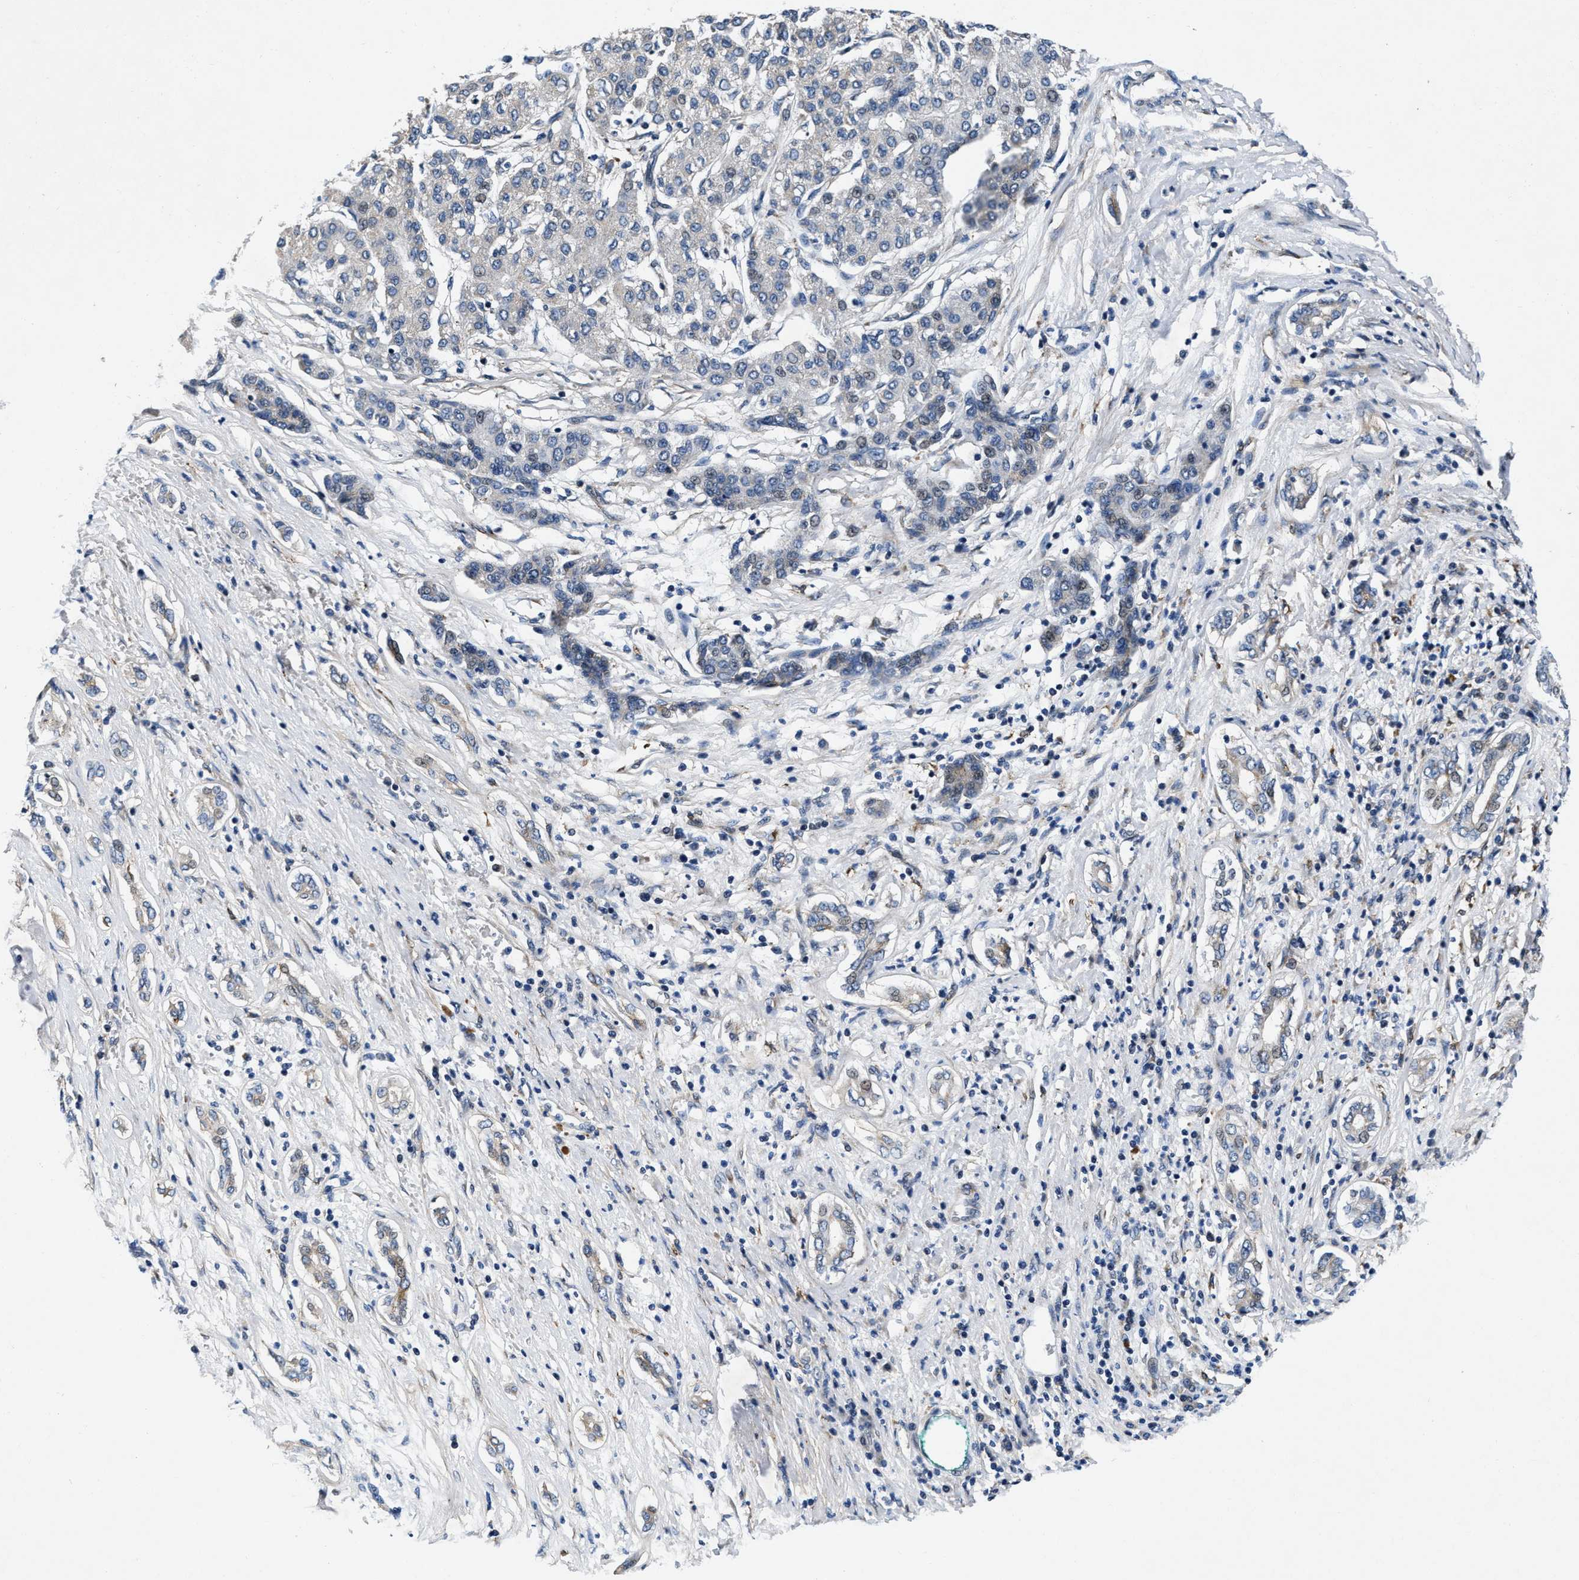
{"staining": {"intensity": "negative", "quantity": "none", "location": "none"}, "tissue": "liver cancer", "cell_type": "Tumor cells", "image_type": "cancer", "snomed": [{"axis": "morphology", "description": "Carcinoma, Hepatocellular, NOS"}, {"axis": "topography", "description": "Liver"}], "caption": "Immunohistochemistry (IHC) micrograph of neoplastic tissue: human hepatocellular carcinoma (liver) stained with DAB reveals no significant protein expression in tumor cells.", "gene": "C2orf66", "patient": {"sex": "male", "age": 65}}